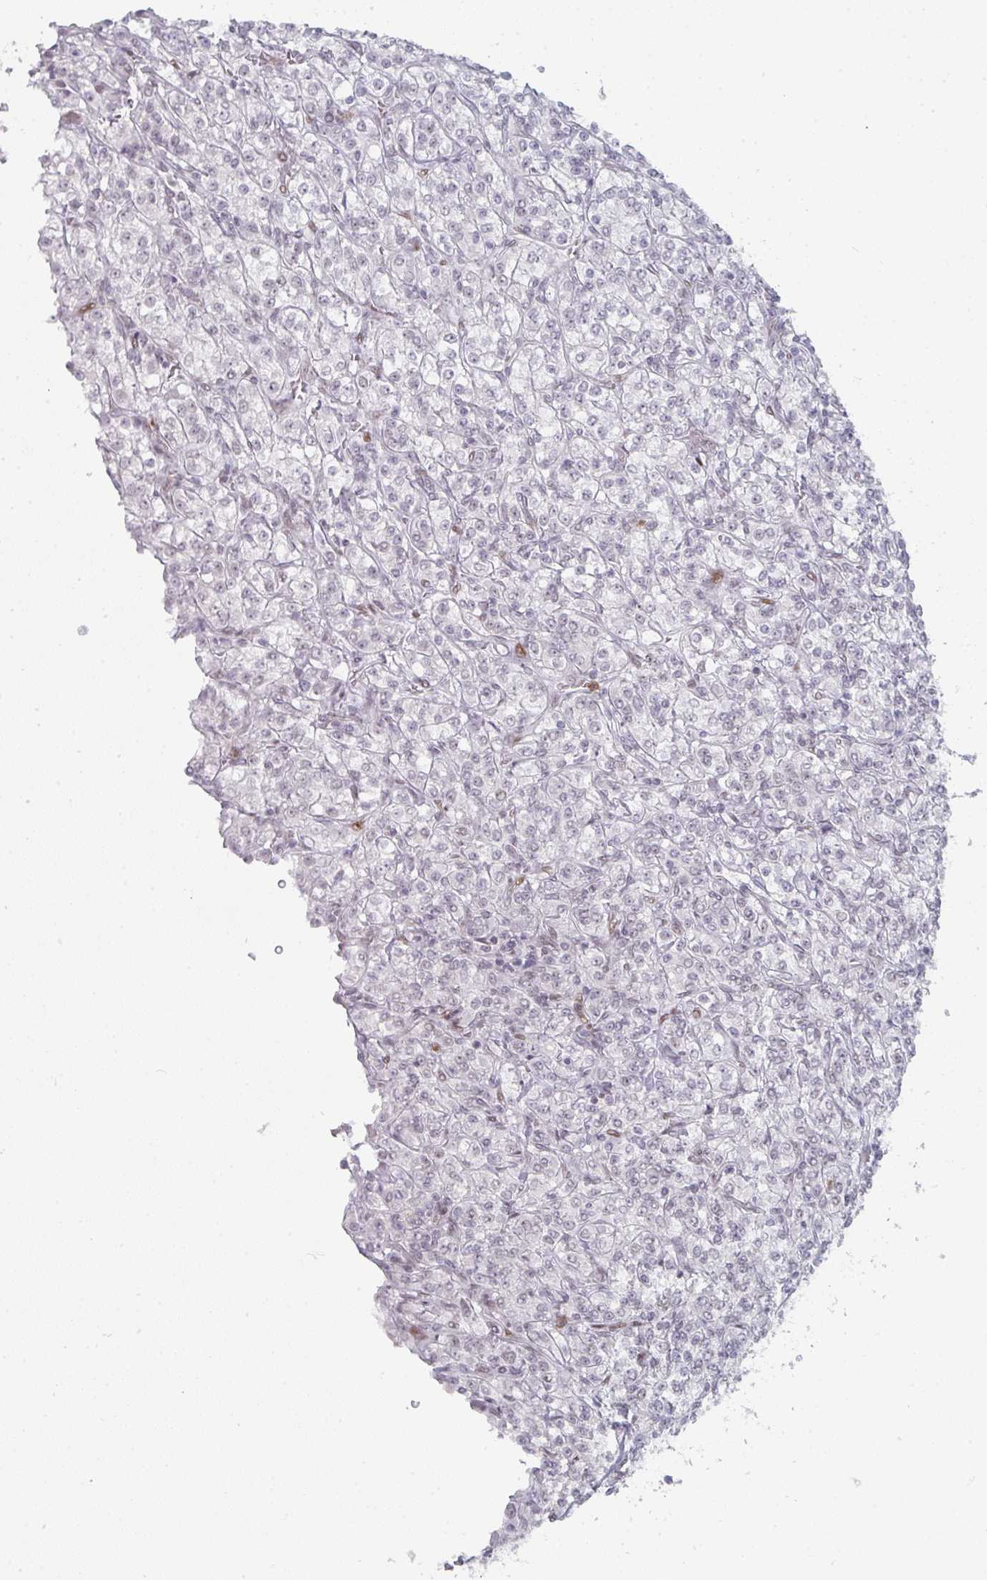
{"staining": {"intensity": "negative", "quantity": "none", "location": "none"}, "tissue": "renal cancer", "cell_type": "Tumor cells", "image_type": "cancer", "snomed": [{"axis": "morphology", "description": "Adenocarcinoma, NOS"}, {"axis": "topography", "description": "Kidney"}], "caption": "Immunohistochemistry micrograph of neoplastic tissue: renal cancer (adenocarcinoma) stained with DAB reveals no significant protein positivity in tumor cells.", "gene": "LIN54", "patient": {"sex": "male", "age": 77}}